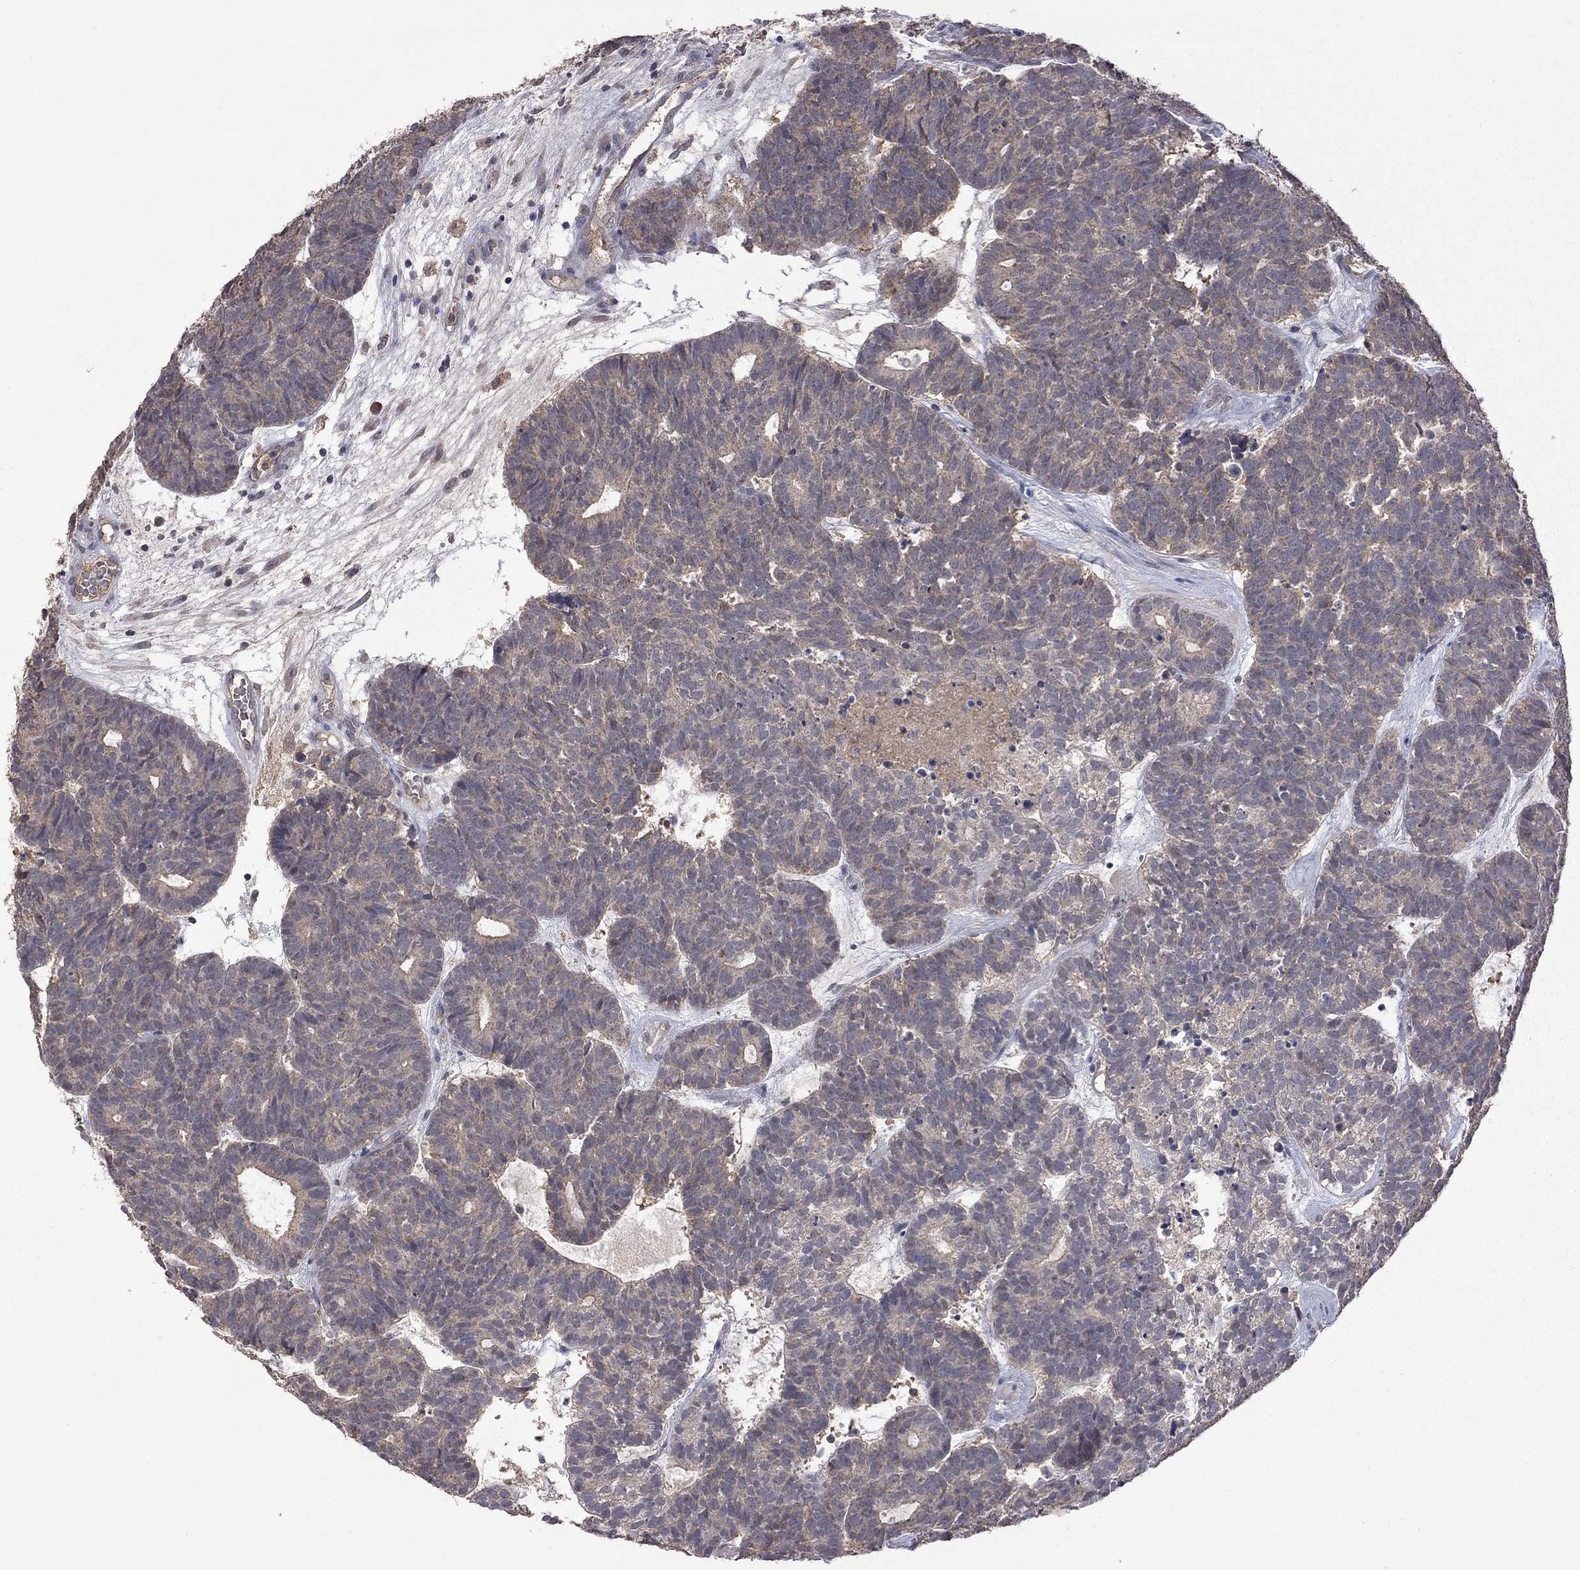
{"staining": {"intensity": "weak", "quantity": ">75%", "location": "cytoplasmic/membranous"}, "tissue": "head and neck cancer", "cell_type": "Tumor cells", "image_type": "cancer", "snomed": [{"axis": "morphology", "description": "Adenocarcinoma, NOS"}, {"axis": "topography", "description": "Head-Neck"}], "caption": "The micrograph demonstrates staining of adenocarcinoma (head and neck), revealing weak cytoplasmic/membranous protein positivity (brown color) within tumor cells.", "gene": "HTR6", "patient": {"sex": "female", "age": 81}}